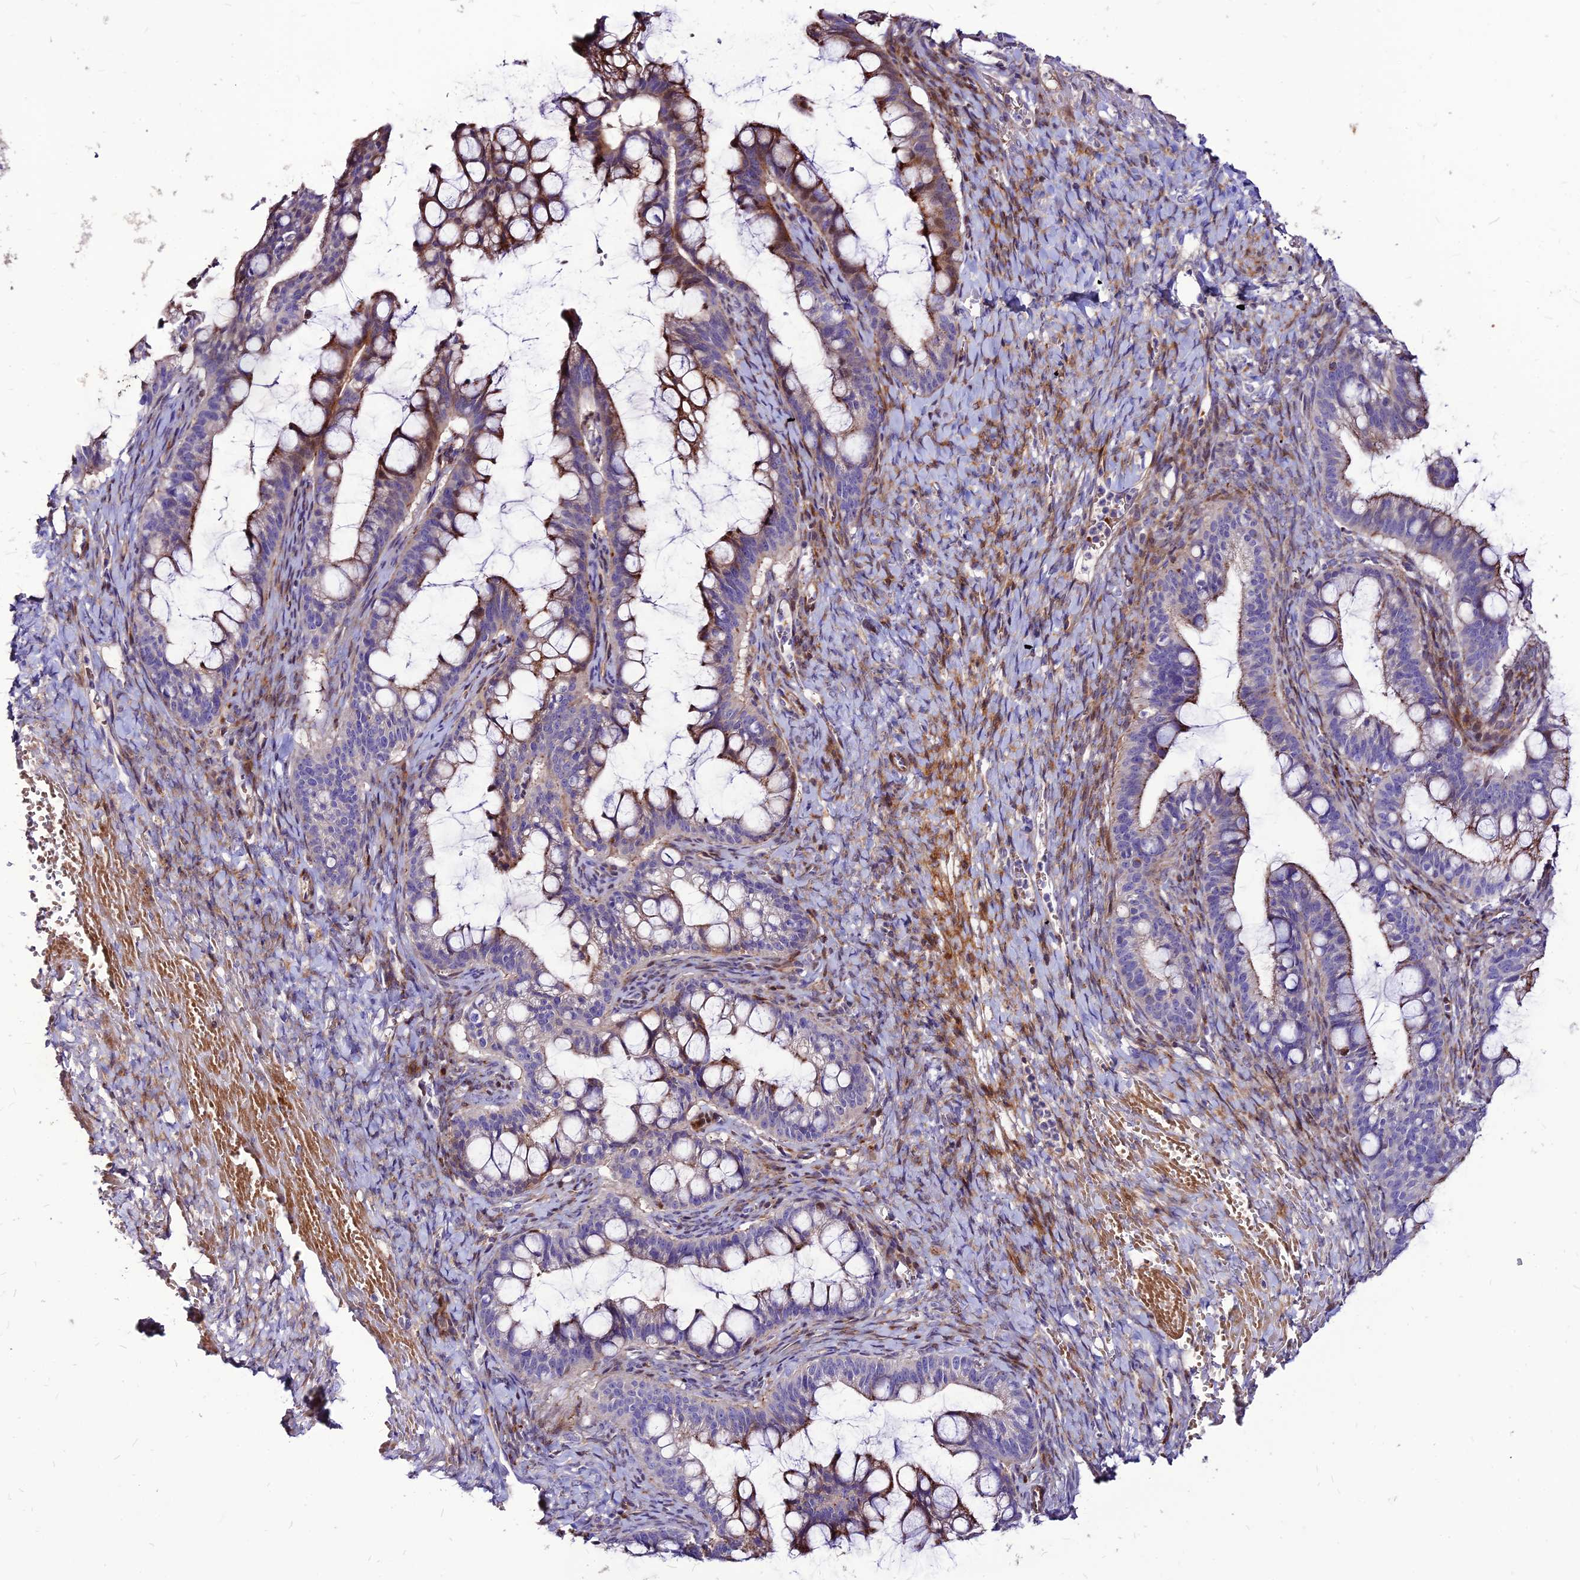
{"staining": {"intensity": "moderate", "quantity": "<25%", "location": "cytoplasmic/membranous"}, "tissue": "ovarian cancer", "cell_type": "Tumor cells", "image_type": "cancer", "snomed": [{"axis": "morphology", "description": "Cystadenocarcinoma, mucinous, NOS"}, {"axis": "topography", "description": "Ovary"}], "caption": "Ovarian cancer stained with DAB IHC shows low levels of moderate cytoplasmic/membranous positivity in approximately <25% of tumor cells.", "gene": "RIMOC1", "patient": {"sex": "female", "age": 73}}